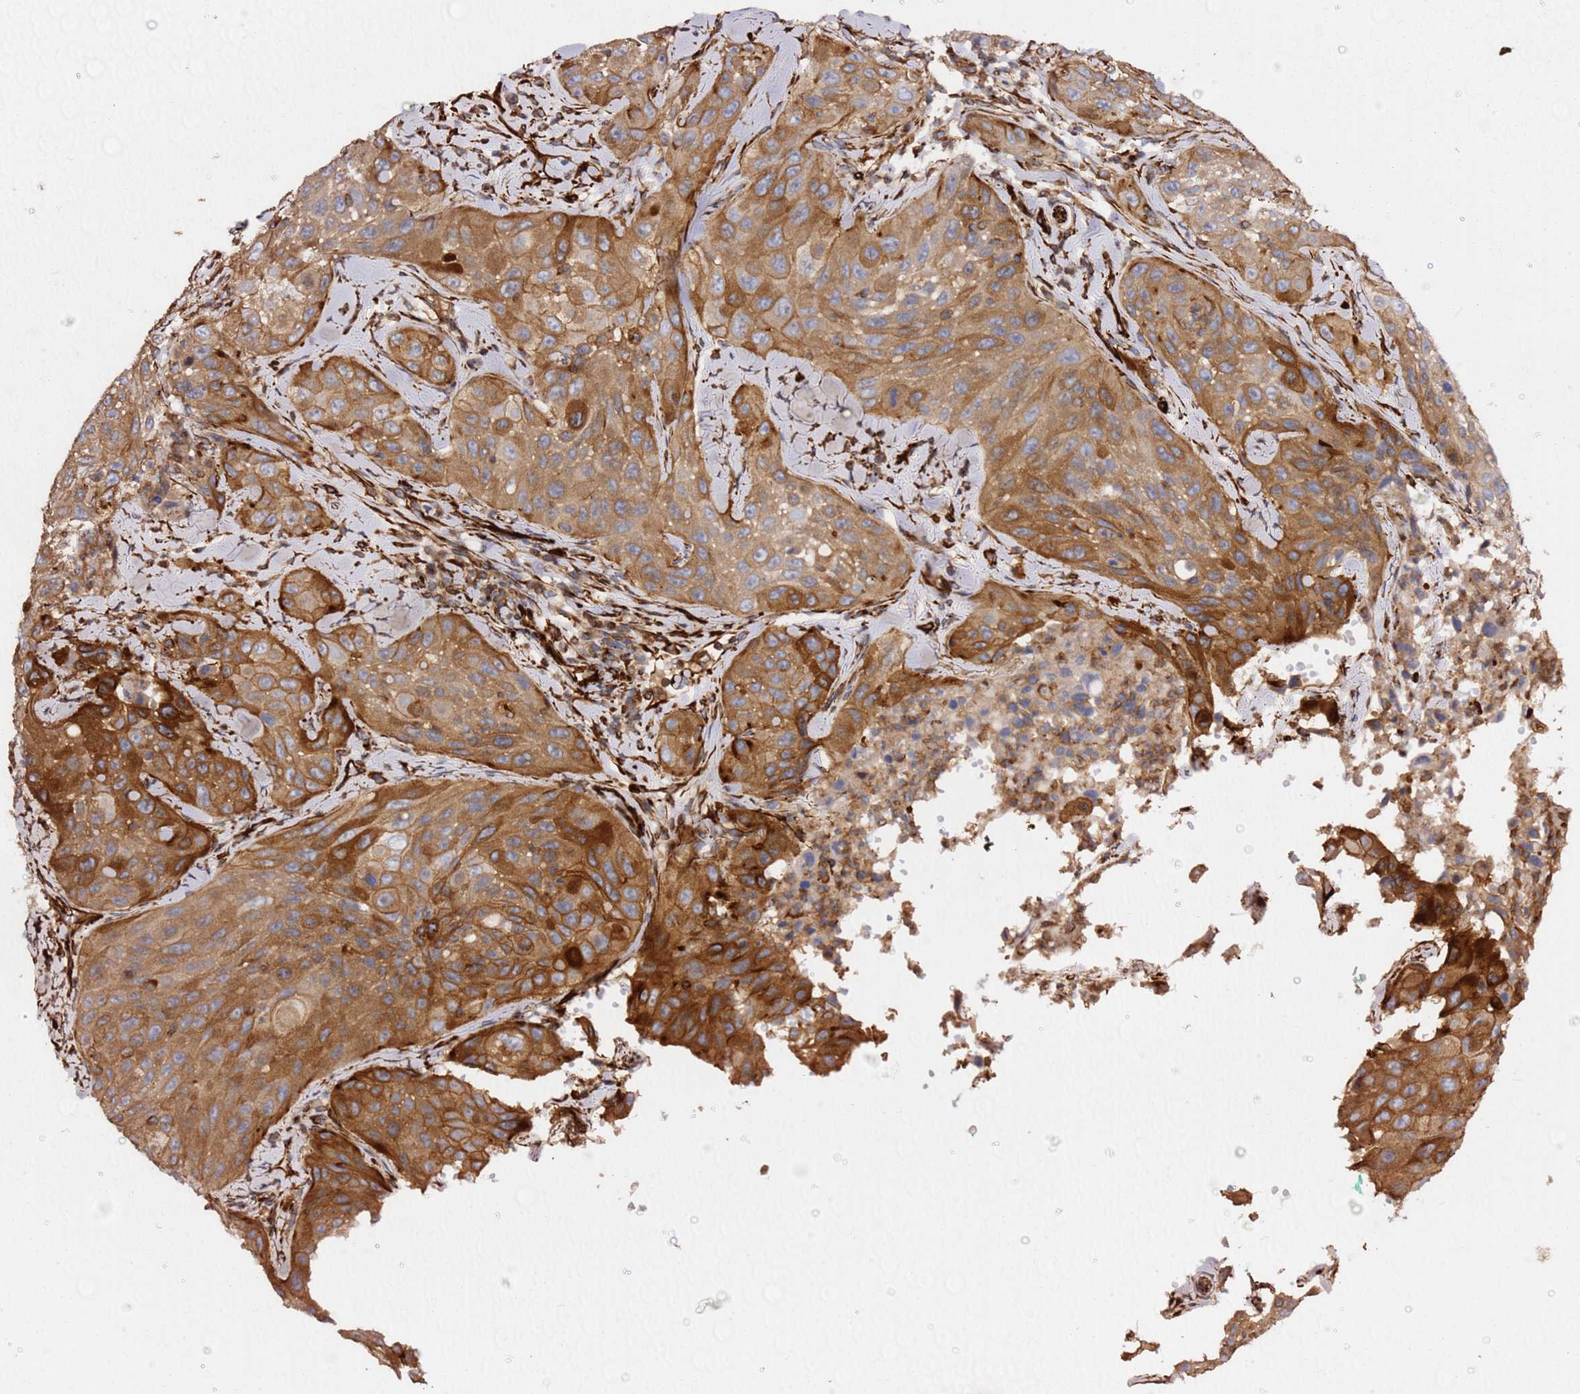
{"staining": {"intensity": "moderate", "quantity": ">75%", "location": "cytoplasmic/membranous"}, "tissue": "cervical cancer", "cell_type": "Tumor cells", "image_type": "cancer", "snomed": [{"axis": "morphology", "description": "Squamous cell carcinoma, NOS"}, {"axis": "topography", "description": "Cervix"}], "caption": "Immunohistochemistry (DAB) staining of cervical cancer (squamous cell carcinoma) shows moderate cytoplasmic/membranous protein staining in approximately >75% of tumor cells.", "gene": "MRGPRE", "patient": {"sex": "female", "age": 42}}